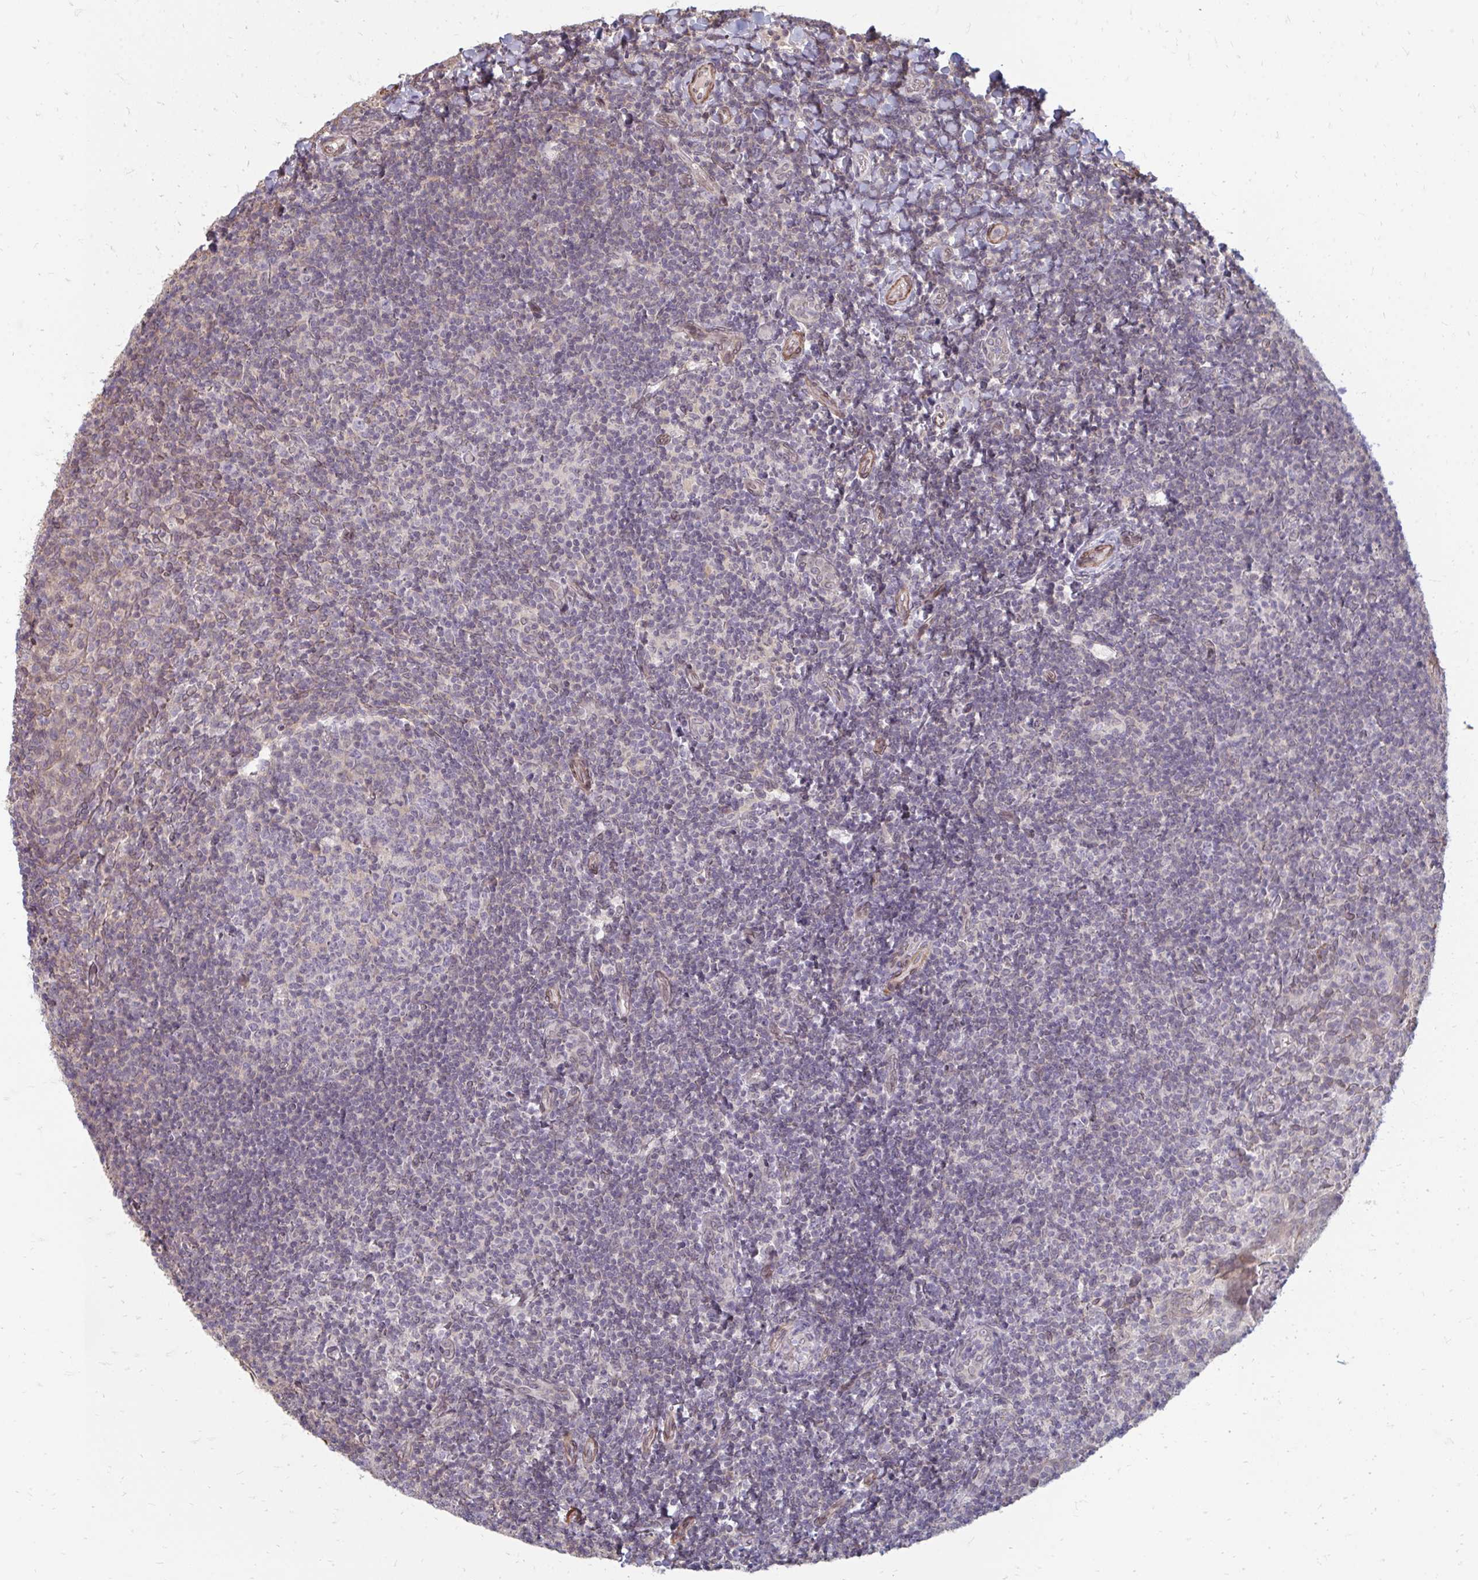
{"staining": {"intensity": "weak", "quantity": "<25%", "location": "cytoplasmic/membranous"}, "tissue": "tonsil", "cell_type": "Germinal center cells", "image_type": "normal", "snomed": [{"axis": "morphology", "description": "Normal tissue, NOS"}, {"axis": "topography", "description": "Tonsil"}], "caption": "A high-resolution photomicrograph shows immunohistochemistry (IHC) staining of benign tonsil, which displays no significant positivity in germinal center cells.", "gene": "GPC5", "patient": {"sex": "female", "age": 10}}